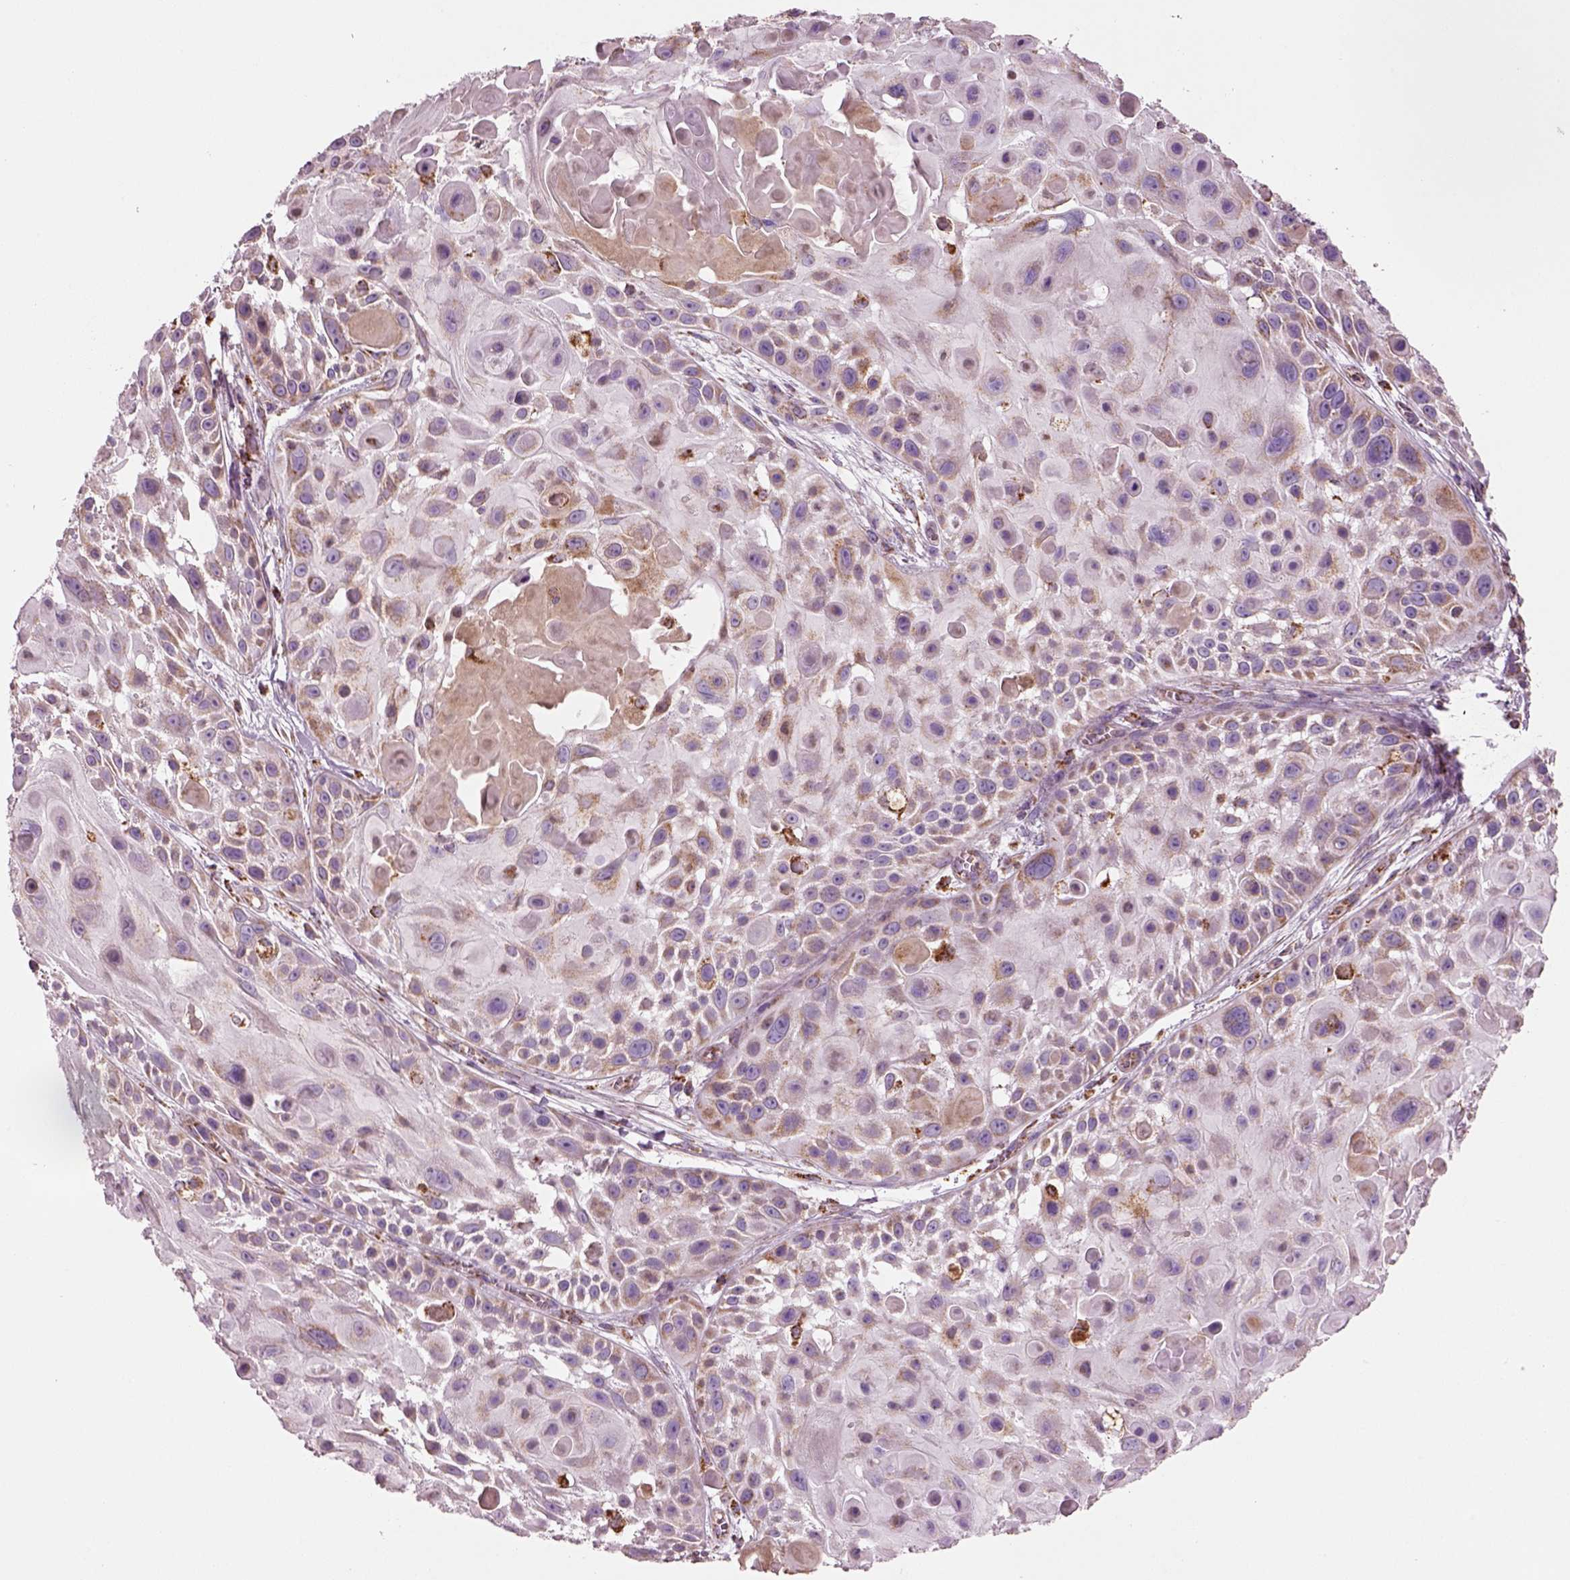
{"staining": {"intensity": "moderate", "quantity": ">75%", "location": "cytoplasmic/membranous"}, "tissue": "skin cancer", "cell_type": "Tumor cells", "image_type": "cancer", "snomed": [{"axis": "morphology", "description": "Squamous cell carcinoma, NOS"}, {"axis": "topography", "description": "Skin"}, {"axis": "topography", "description": "Anal"}], "caption": "Immunohistochemical staining of human squamous cell carcinoma (skin) demonstrates moderate cytoplasmic/membranous protein expression in approximately >75% of tumor cells. Using DAB (brown) and hematoxylin (blue) stains, captured at high magnification using brightfield microscopy.", "gene": "SLC25A24", "patient": {"sex": "female", "age": 75}}